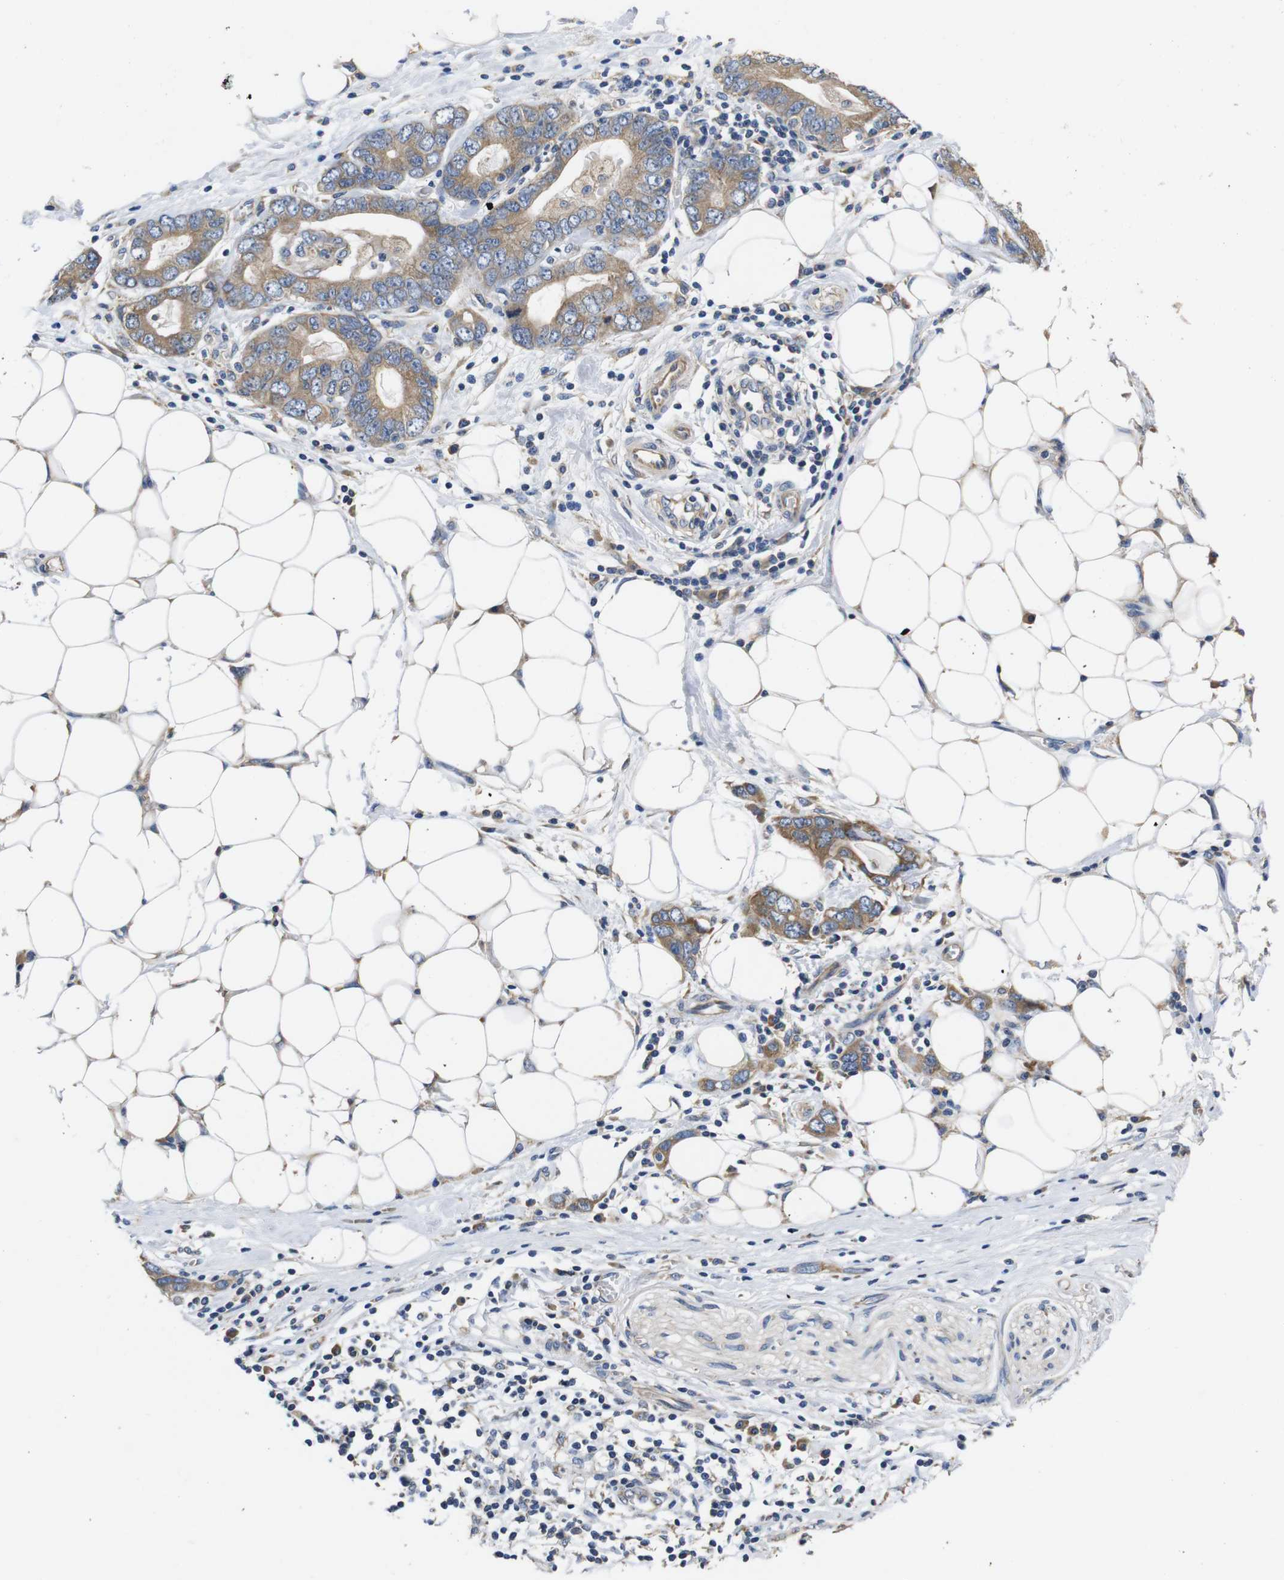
{"staining": {"intensity": "moderate", "quantity": ">75%", "location": "cytoplasmic/membranous"}, "tissue": "stomach cancer", "cell_type": "Tumor cells", "image_type": "cancer", "snomed": [{"axis": "morphology", "description": "Adenocarcinoma, NOS"}, {"axis": "topography", "description": "Stomach, lower"}], "caption": "Immunohistochemistry micrograph of human stomach cancer (adenocarcinoma) stained for a protein (brown), which displays medium levels of moderate cytoplasmic/membranous expression in approximately >75% of tumor cells.", "gene": "MARCHF7", "patient": {"sex": "female", "age": 93}}